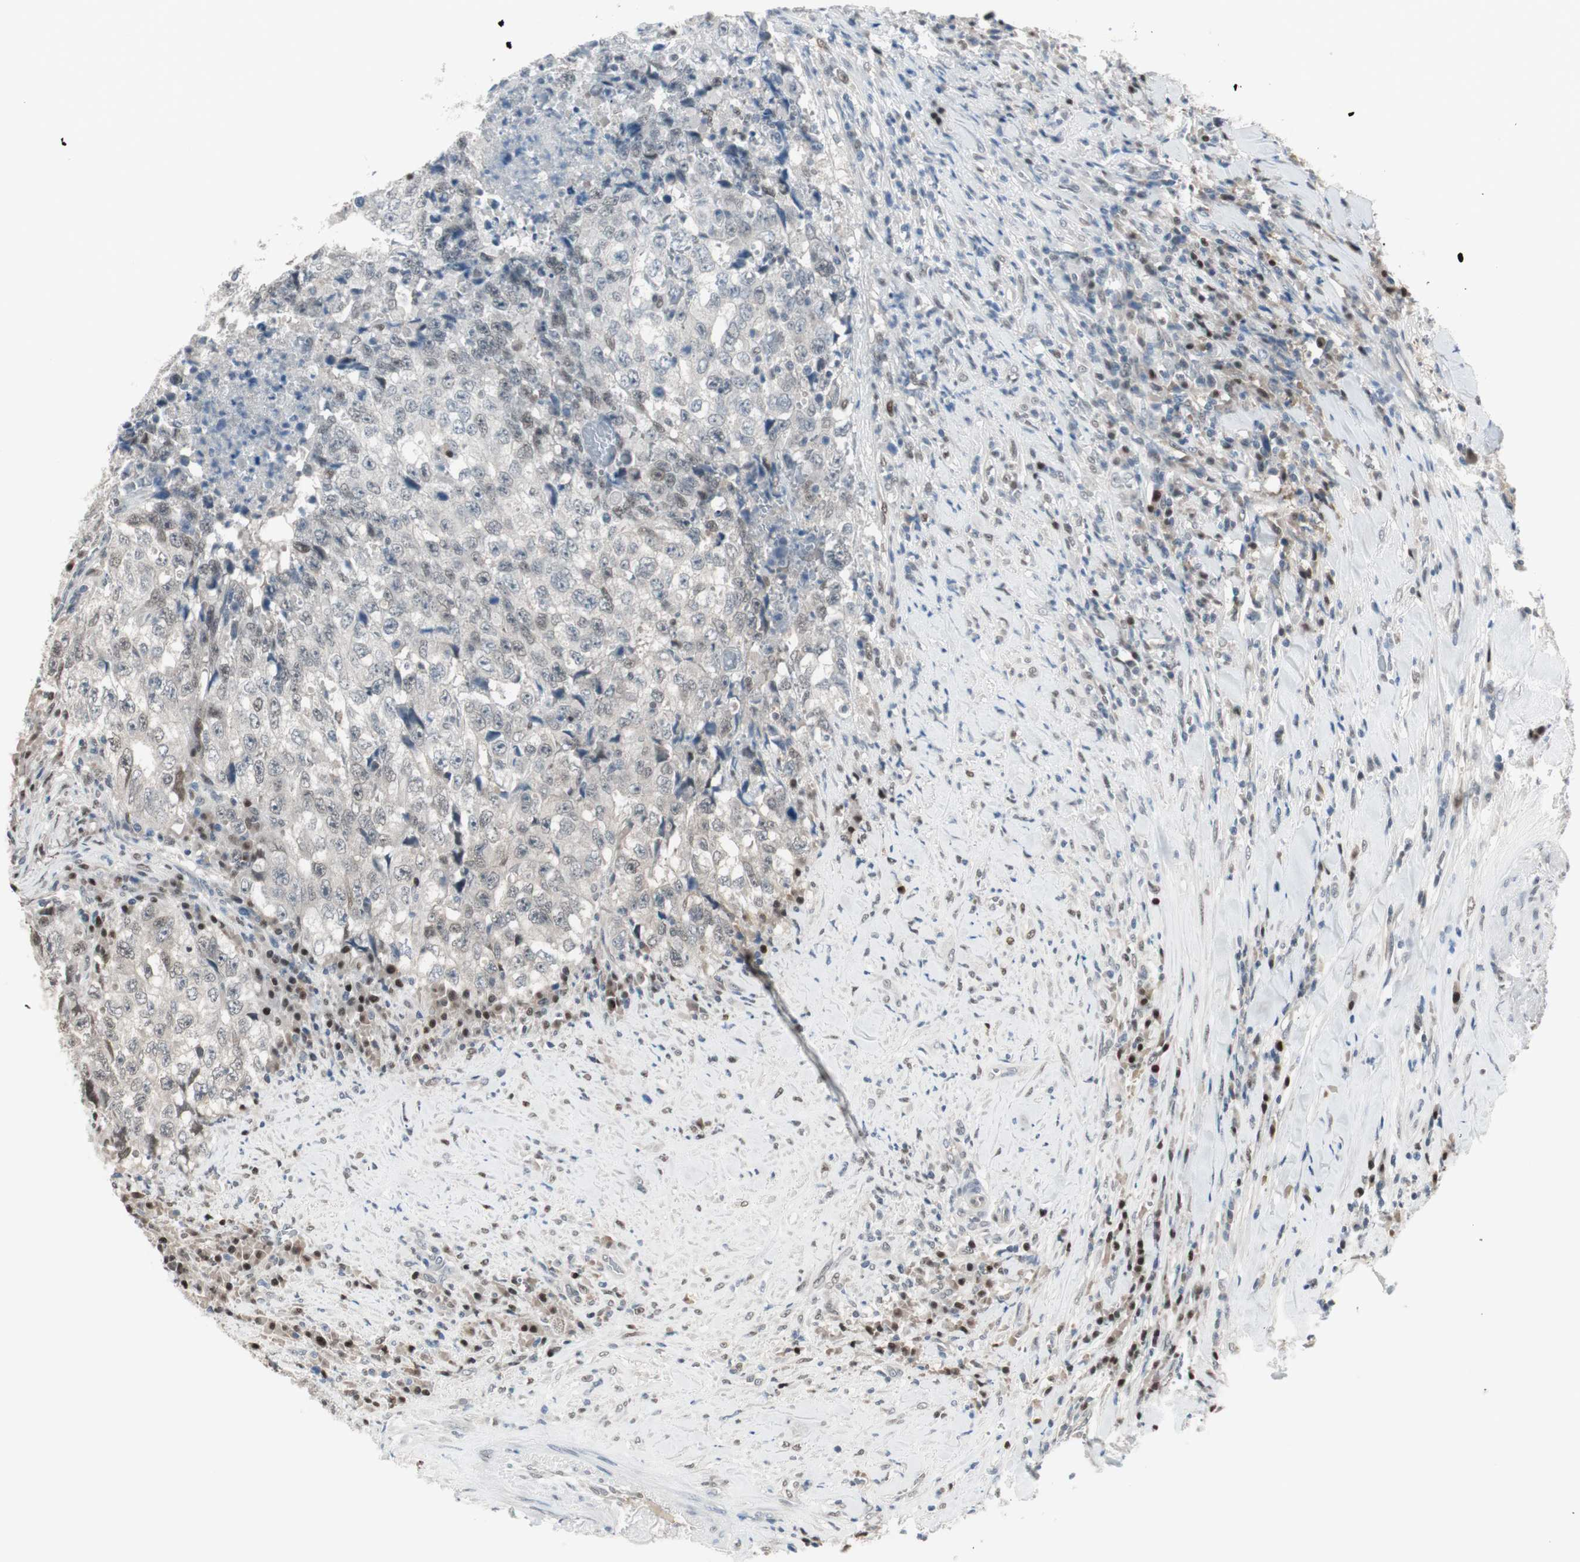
{"staining": {"intensity": "weak", "quantity": "<25%", "location": "nuclear"}, "tissue": "testis cancer", "cell_type": "Tumor cells", "image_type": "cancer", "snomed": [{"axis": "morphology", "description": "Necrosis, NOS"}, {"axis": "morphology", "description": "Carcinoma, Embryonal, NOS"}, {"axis": "topography", "description": "Testis"}], "caption": "DAB immunohistochemical staining of embryonal carcinoma (testis) shows no significant positivity in tumor cells. (Stains: DAB IHC with hematoxylin counter stain, Microscopy: brightfield microscopy at high magnification).", "gene": "LONP2", "patient": {"sex": "male", "age": 19}}